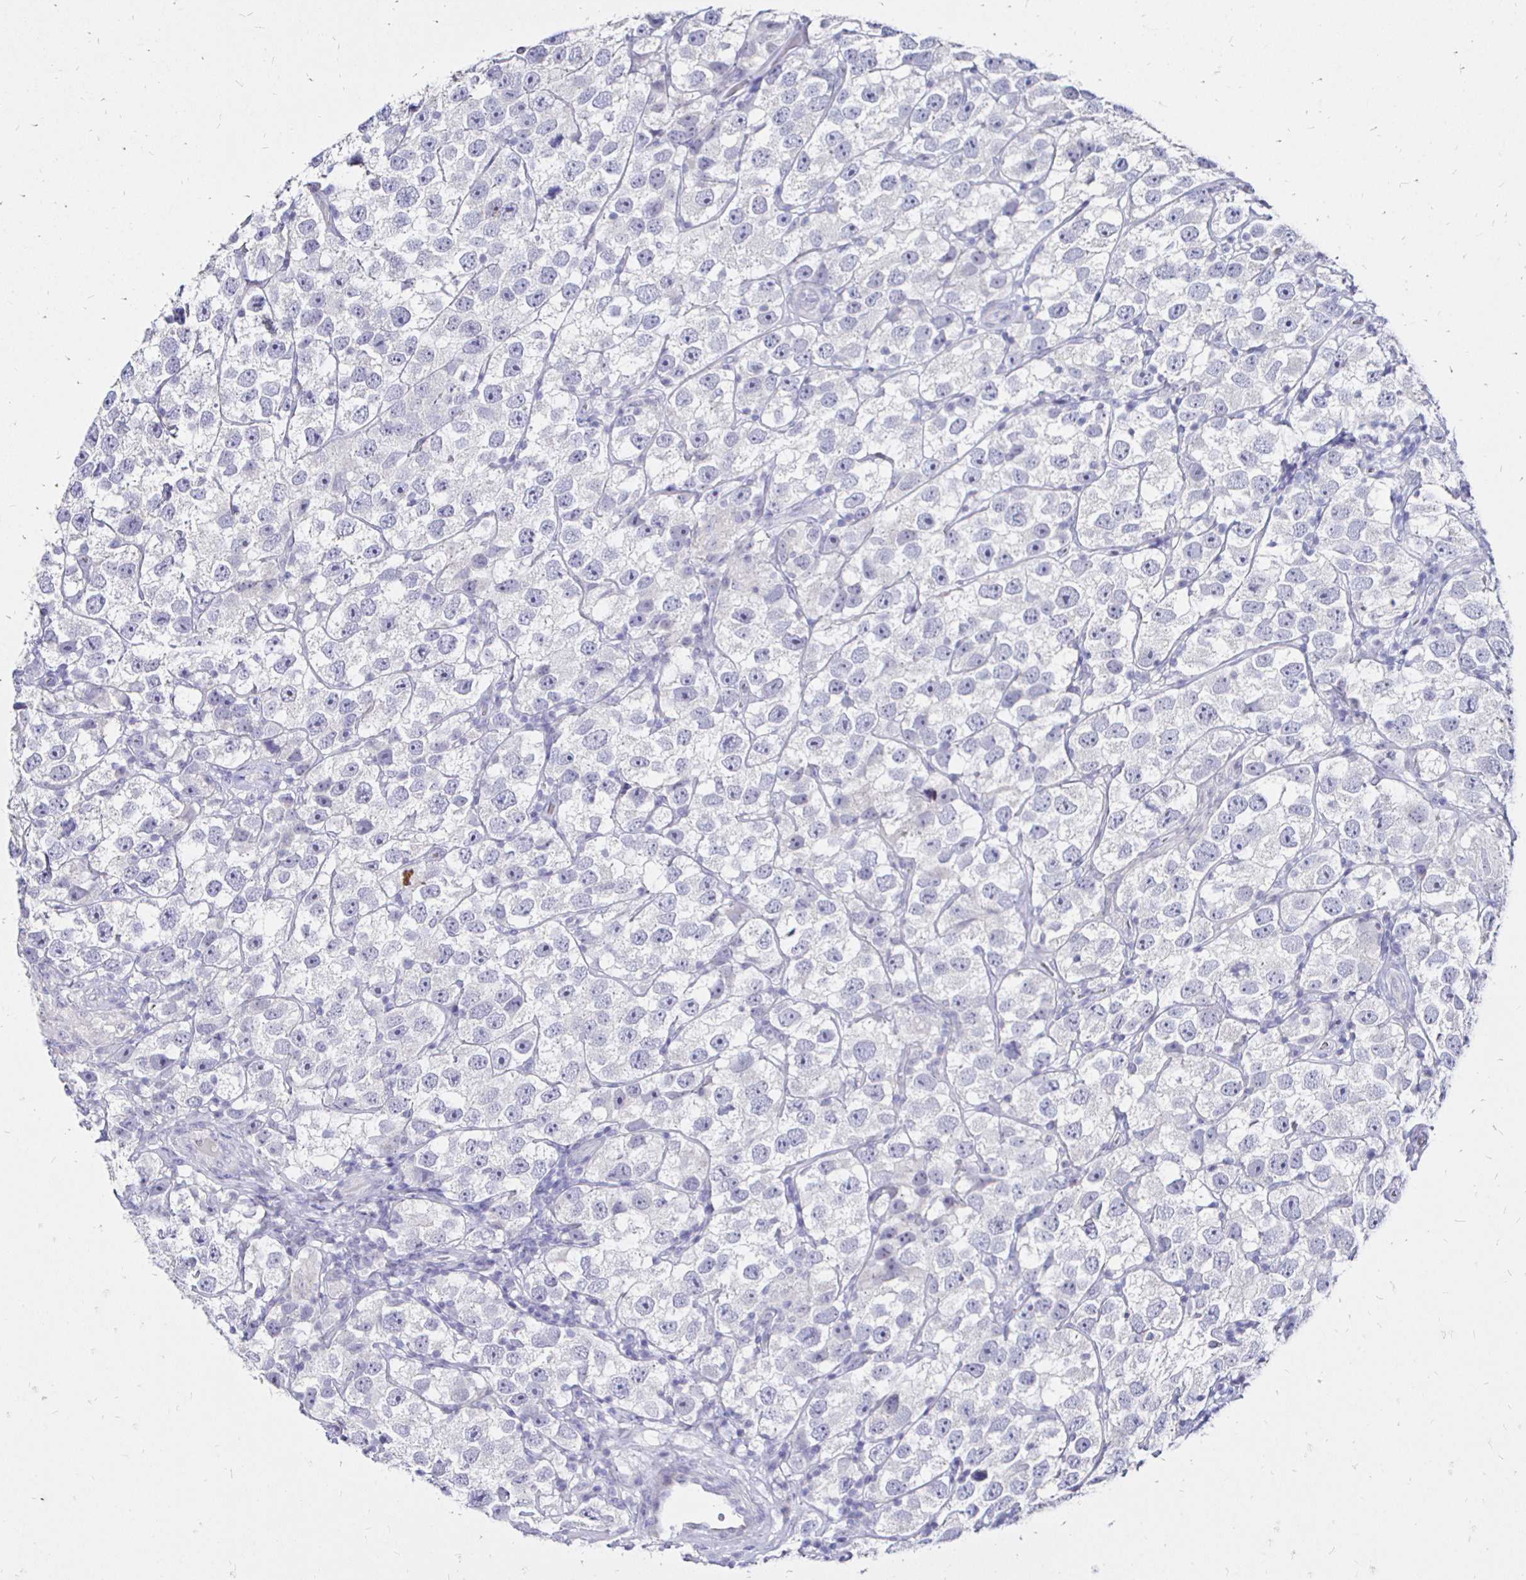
{"staining": {"intensity": "negative", "quantity": "none", "location": "none"}, "tissue": "testis cancer", "cell_type": "Tumor cells", "image_type": "cancer", "snomed": [{"axis": "morphology", "description": "Seminoma, NOS"}, {"axis": "topography", "description": "Testis"}], "caption": "Tumor cells show no significant expression in testis seminoma.", "gene": "IRGC", "patient": {"sex": "male", "age": 26}}